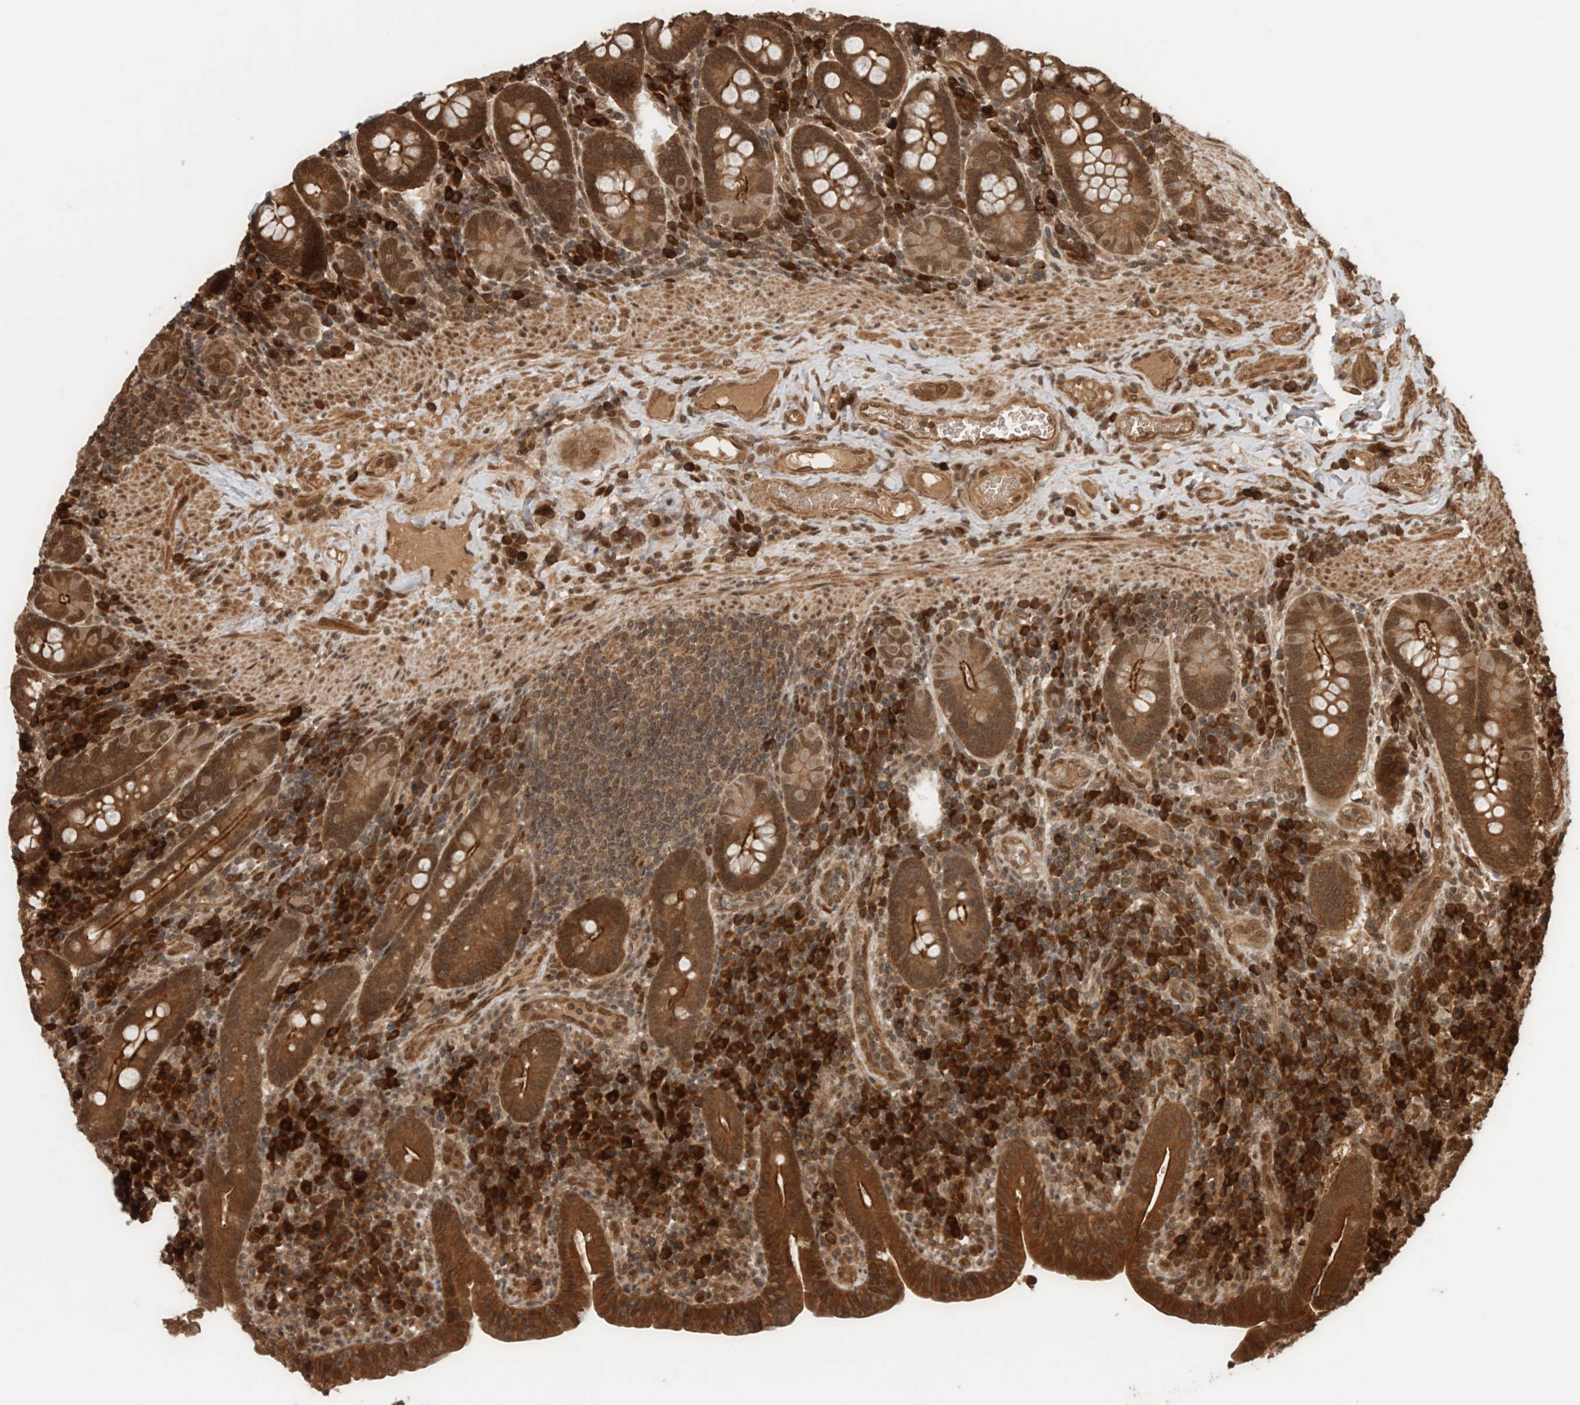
{"staining": {"intensity": "strong", "quantity": ">75%", "location": "cytoplasmic/membranous"}, "tissue": "duodenum", "cell_type": "Glandular cells", "image_type": "normal", "snomed": [{"axis": "morphology", "description": "Normal tissue, NOS"}, {"axis": "morphology", "description": "Adenocarcinoma, NOS"}, {"axis": "topography", "description": "Pancreas"}, {"axis": "topography", "description": "Duodenum"}], "caption": "The histopathology image shows a brown stain indicating the presence of a protein in the cytoplasmic/membranous of glandular cells in duodenum. (IHC, brightfield microscopy, high magnification).", "gene": "CNTROB", "patient": {"sex": "male", "age": 50}}